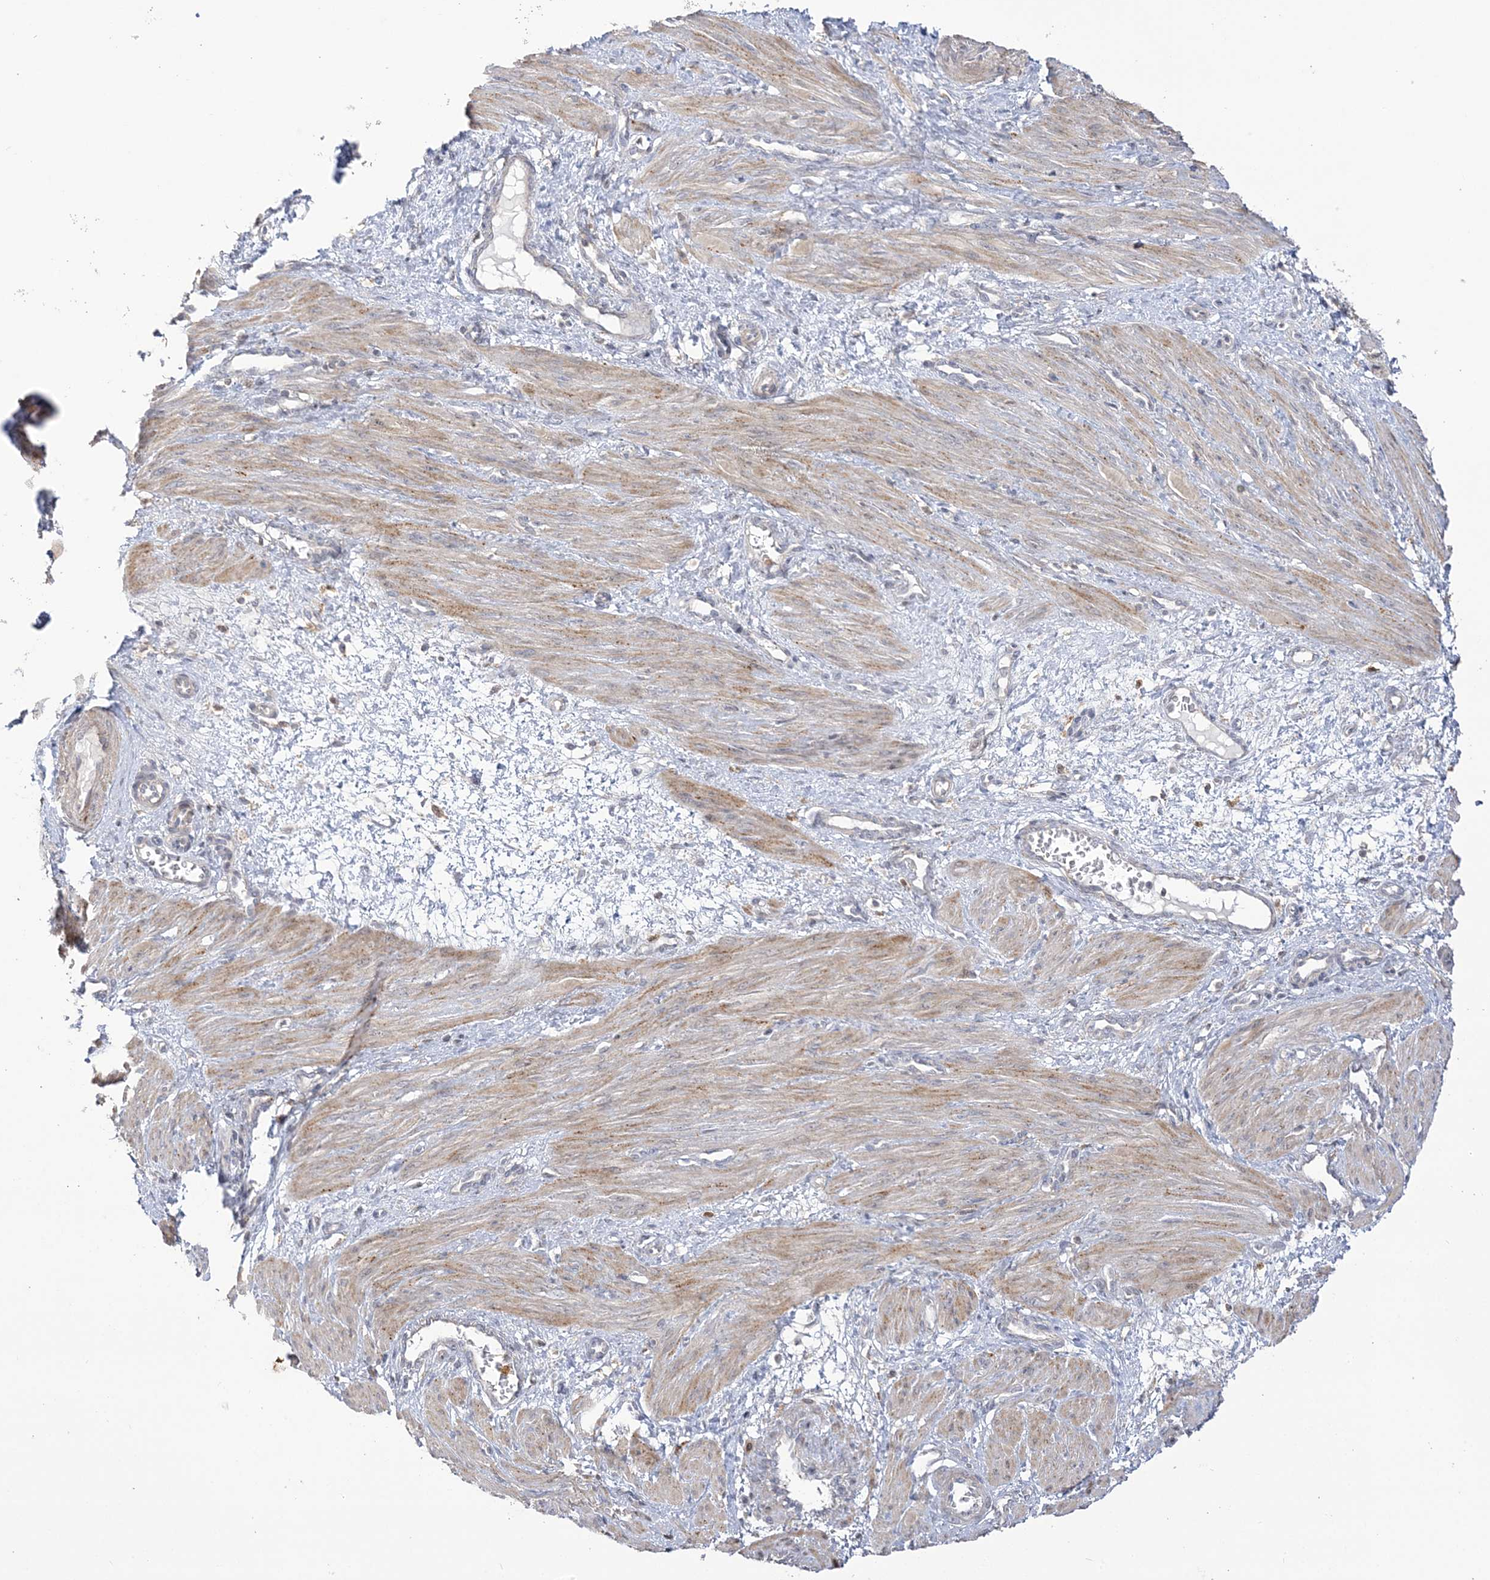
{"staining": {"intensity": "weak", "quantity": ">75%", "location": "cytoplasmic/membranous"}, "tissue": "smooth muscle", "cell_type": "Smooth muscle cells", "image_type": "normal", "snomed": [{"axis": "morphology", "description": "Normal tissue, NOS"}, {"axis": "topography", "description": "Endometrium"}], "caption": "There is low levels of weak cytoplasmic/membranous positivity in smooth muscle cells of normal smooth muscle, as demonstrated by immunohistochemical staining (brown color).", "gene": "NAF1", "patient": {"sex": "female", "age": 33}}